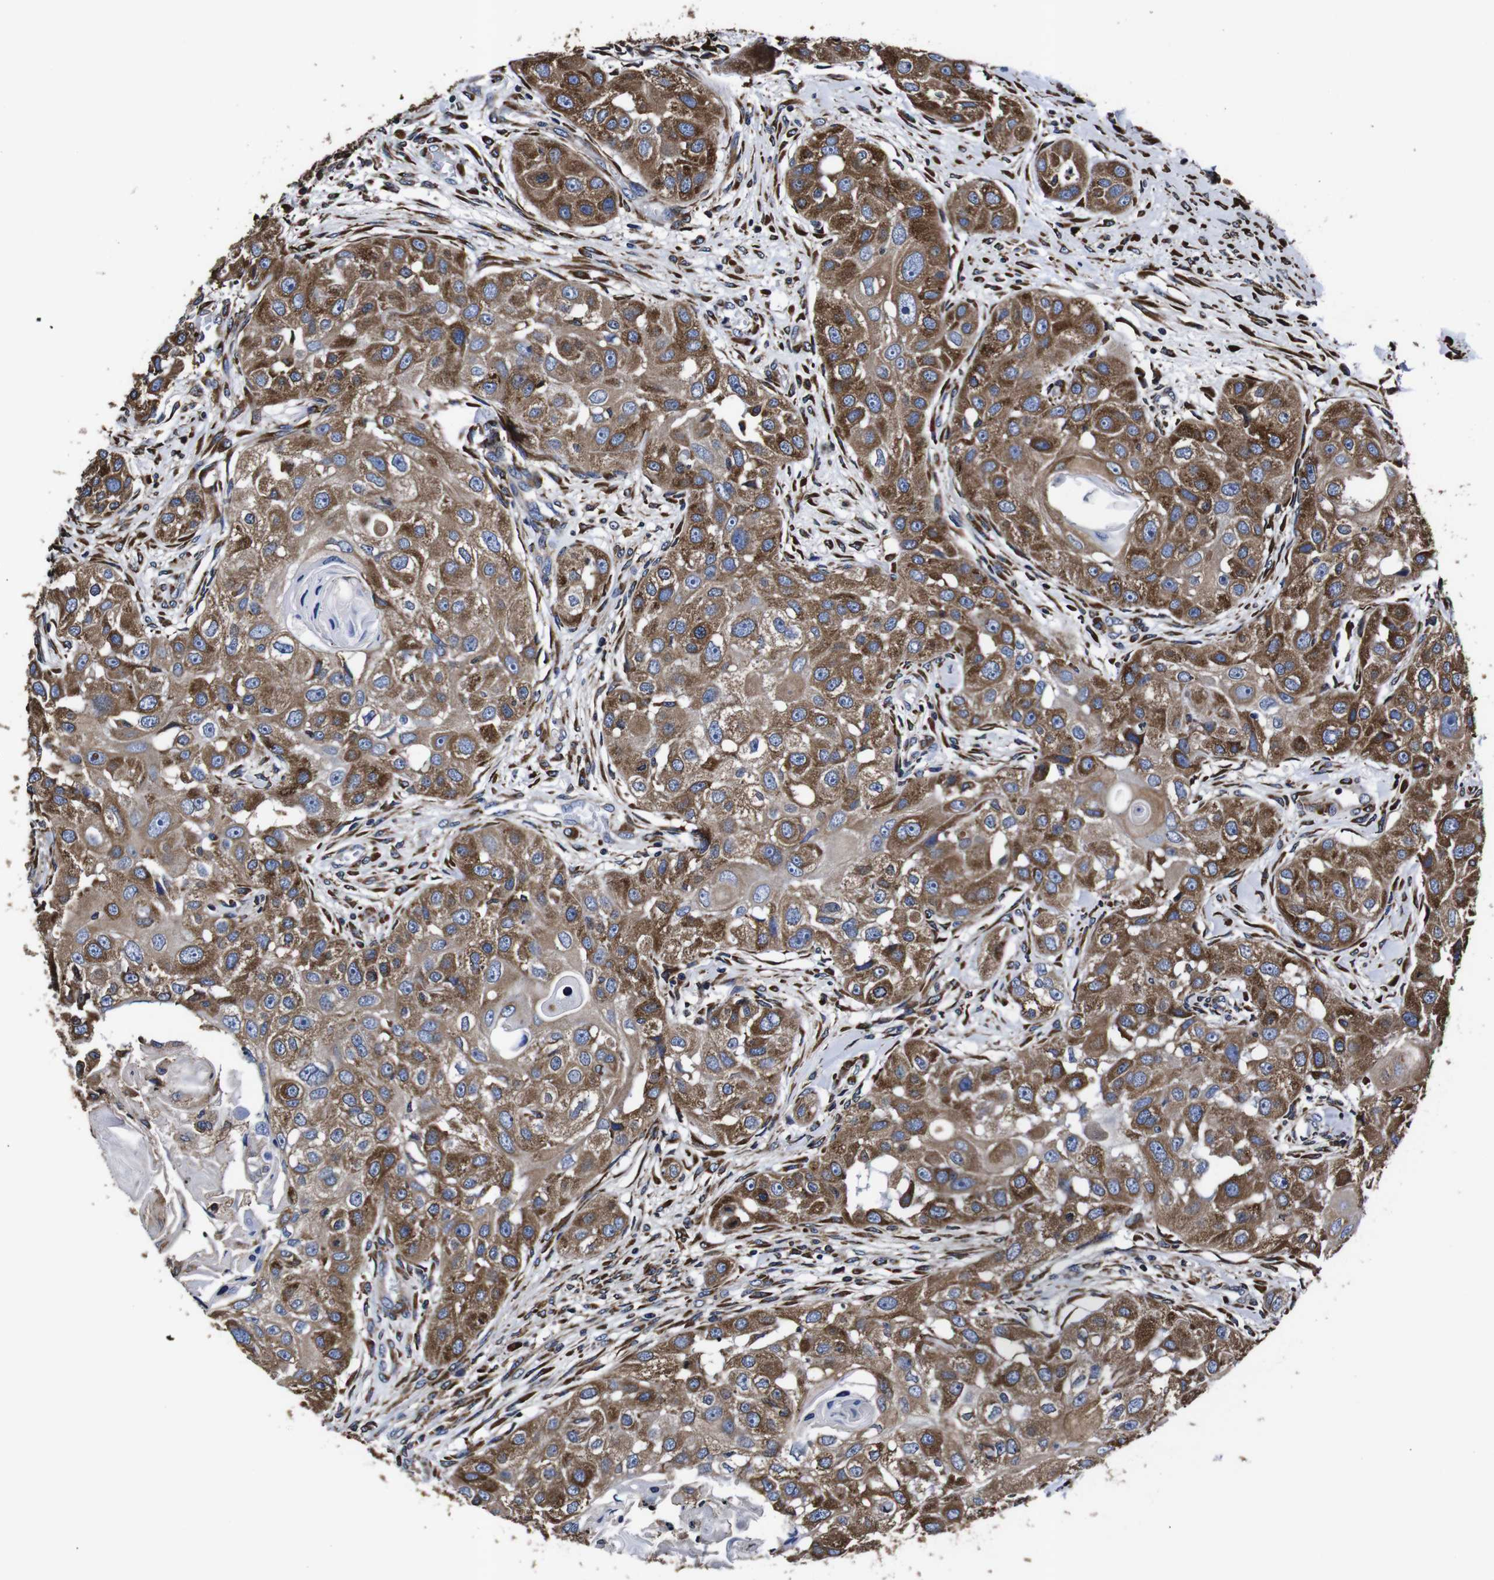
{"staining": {"intensity": "moderate", "quantity": ">75%", "location": "cytoplasmic/membranous"}, "tissue": "head and neck cancer", "cell_type": "Tumor cells", "image_type": "cancer", "snomed": [{"axis": "morphology", "description": "Normal tissue, NOS"}, {"axis": "morphology", "description": "Squamous cell carcinoma, NOS"}, {"axis": "topography", "description": "Skeletal muscle"}, {"axis": "topography", "description": "Head-Neck"}], "caption": "DAB immunohistochemical staining of head and neck cancer (squamous cell carcinoma) exhibits moderate cytoplasmic/membranous protein positivity in about >75% of tumor cells.", "gene": "PPIB", "patient": {"sex": "male", "age": 51}}